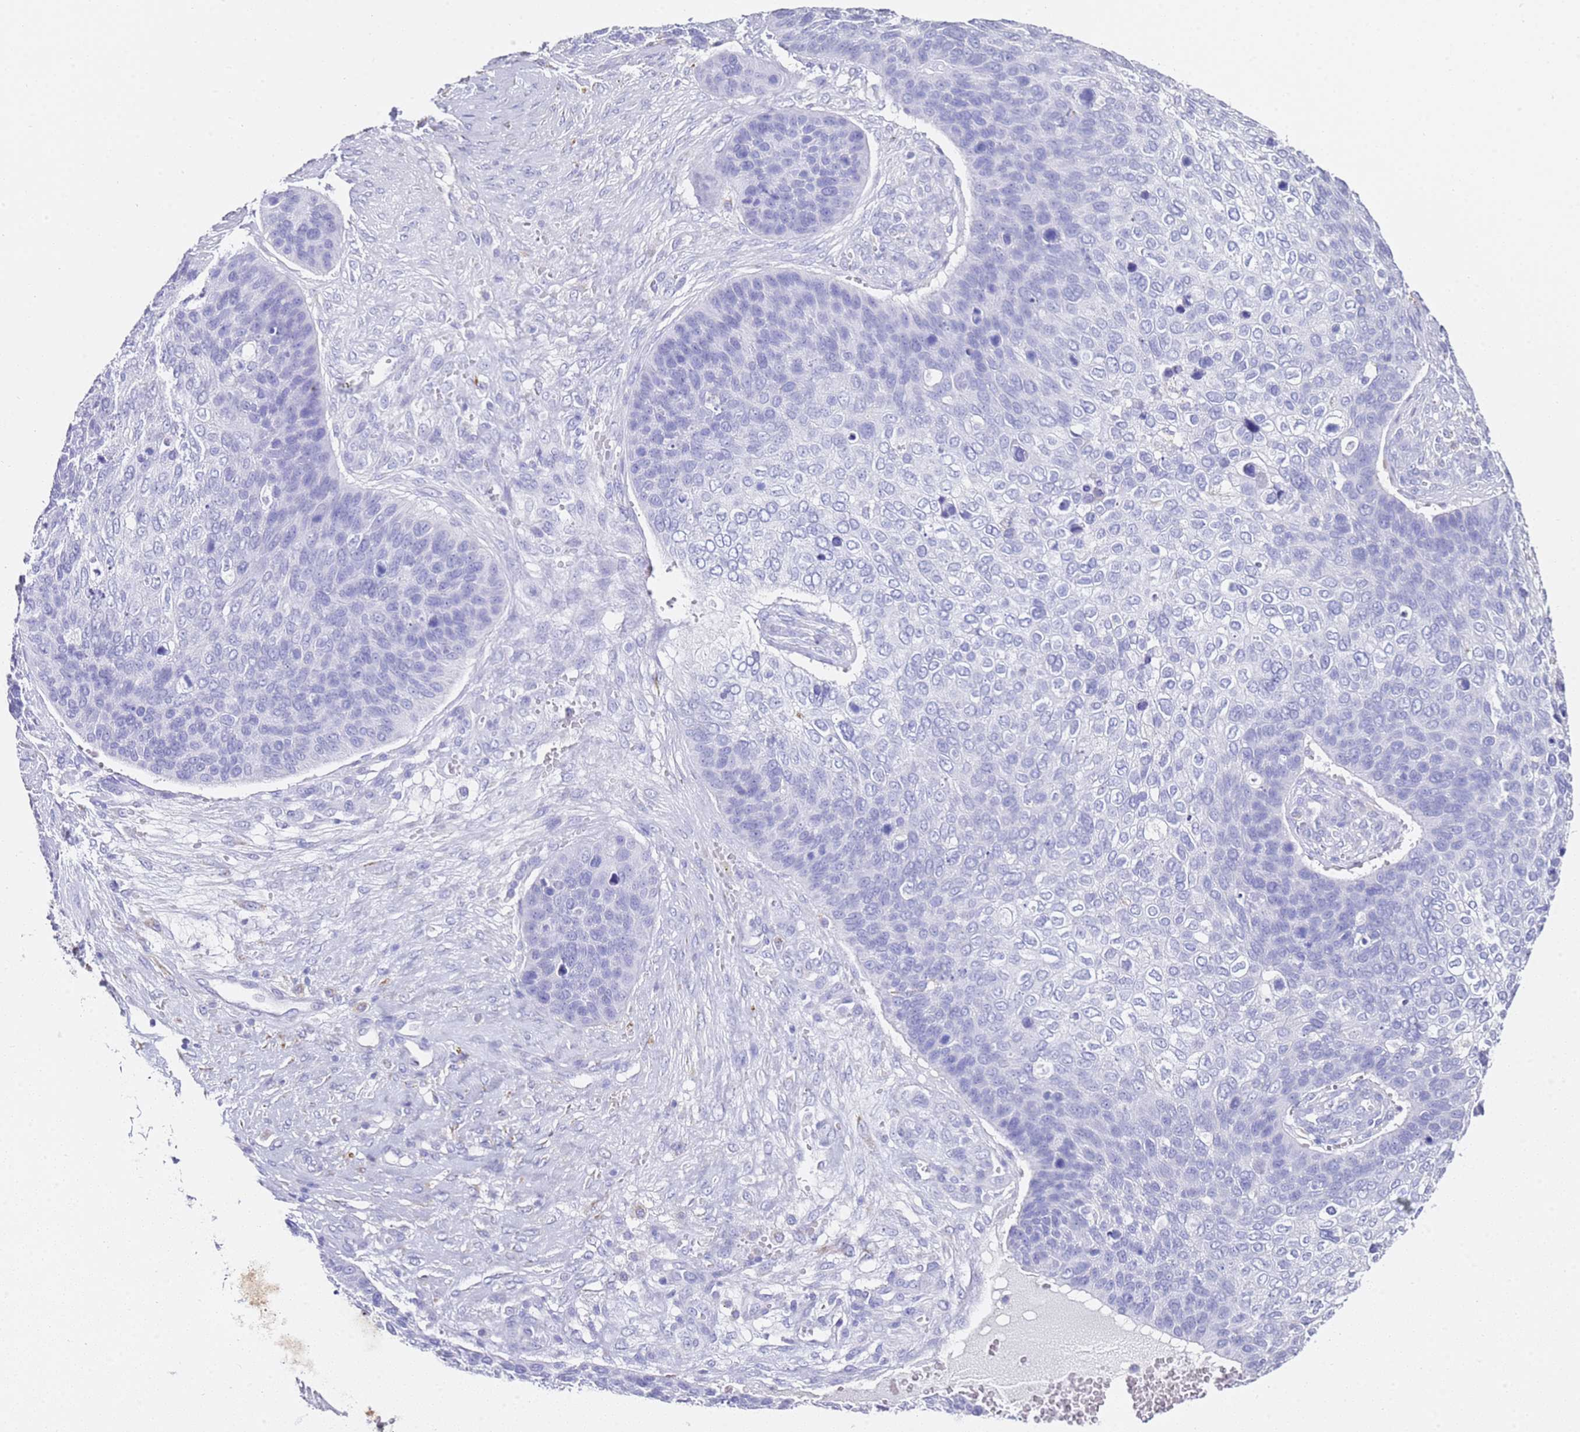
{"staining": {"intensity": "negative", "quantity": "none", "location": "none"}, "tissue": "skin cancer", "cell_type": "Tumor cells", "image_type": "cancer", "snomed": [{"axis": "morphology", "description": "Basal cell carcinoma"}, {"axis": "topography", "description": "Skin"}], "caption": "Immunohistochemistry of human skin cancer (basal cell carcinoma) exhibits no positivity in tumor cells.", "gene": "PTBP2", "patient": {"sex": "female", "age": 74}}